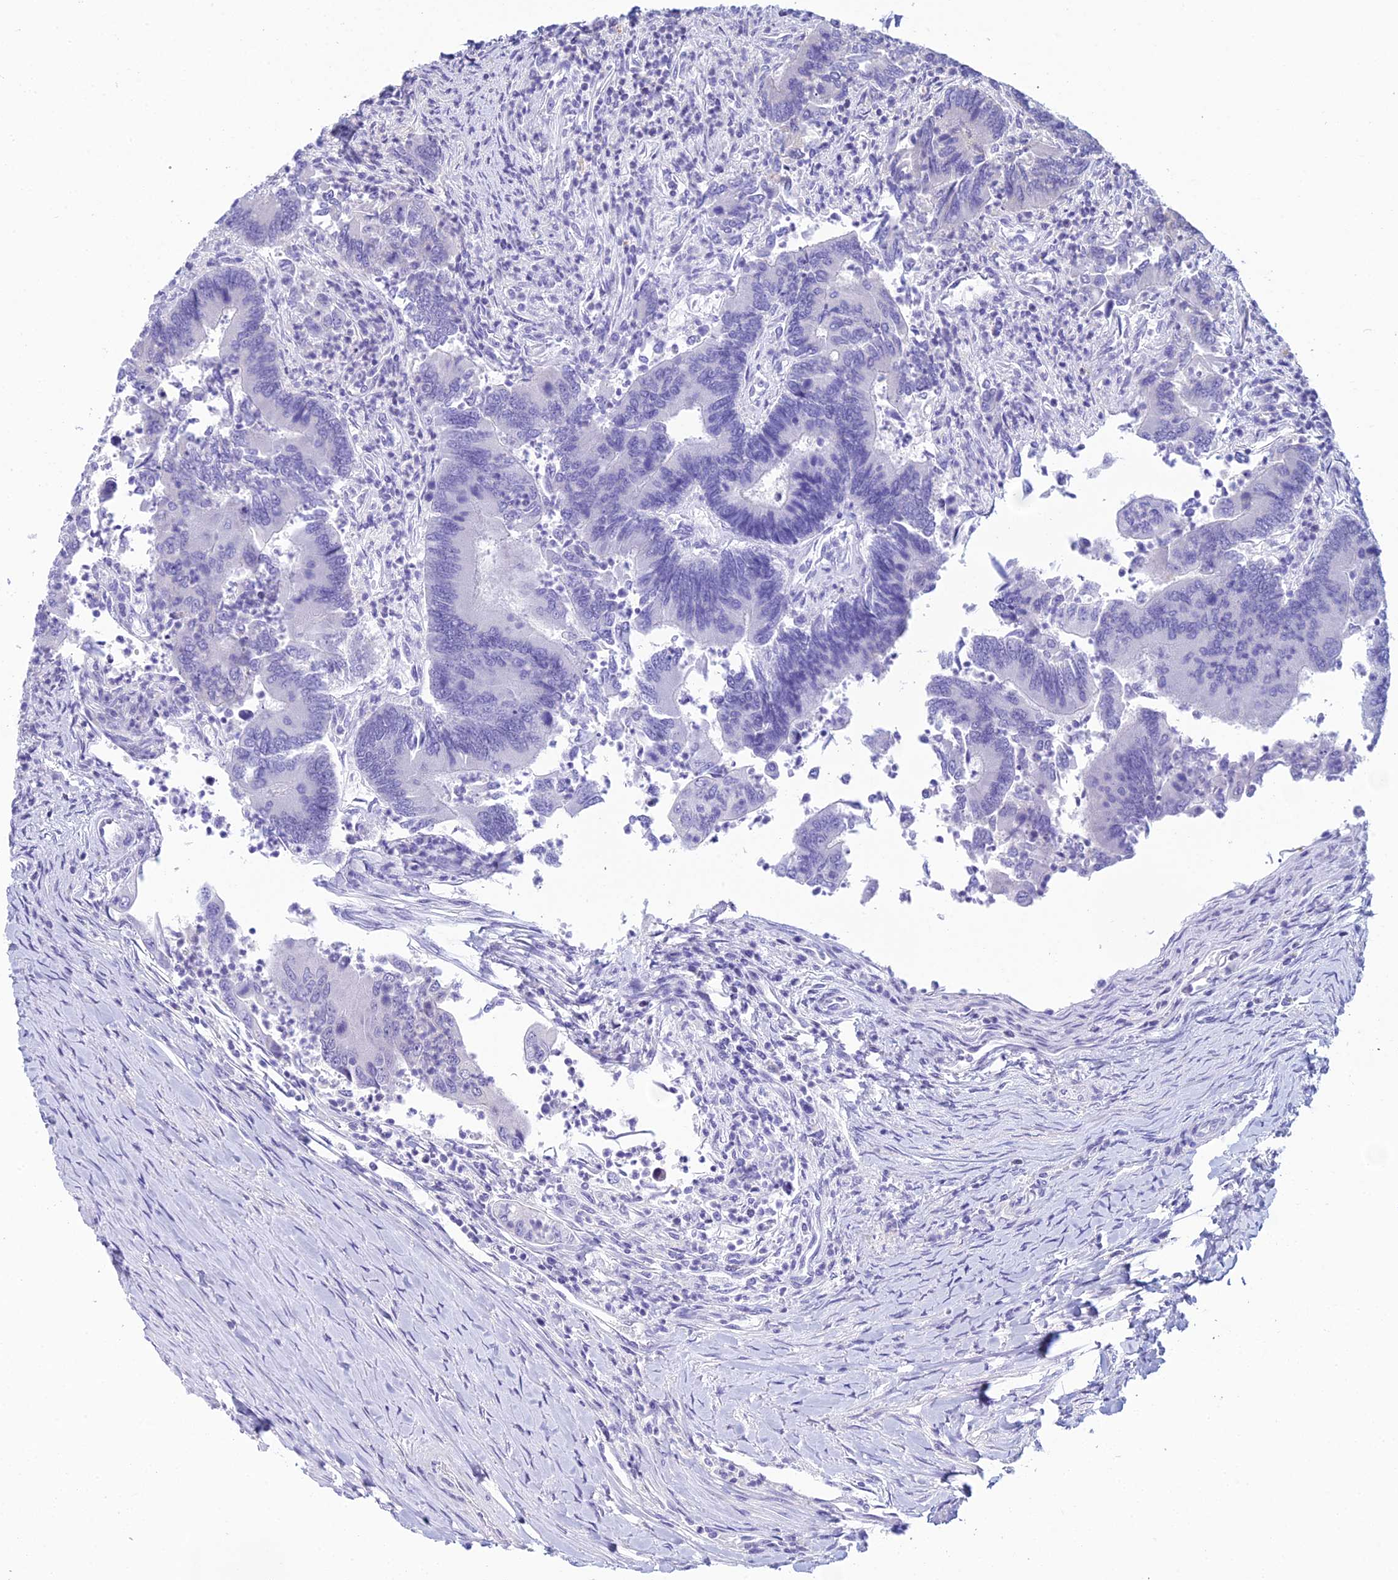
{"staining": {"intensity": "negative", "quantity": "none", "location": "none"}, "tissue": "colorectal cancer", "cell_type": "Tumor cells", "image_type": "cancer", "snomed": [{"axis": "morphology", "description": "Adenocarcinoma, NOS"}, {"axis": "topography", "description": "Colon"}], "caption": "The image displays no significant staining in tumor cells of colorectal adenocarcinoma.", "gene": "ZMIZ1", "patient": {"sex": "female", "age": 67}}